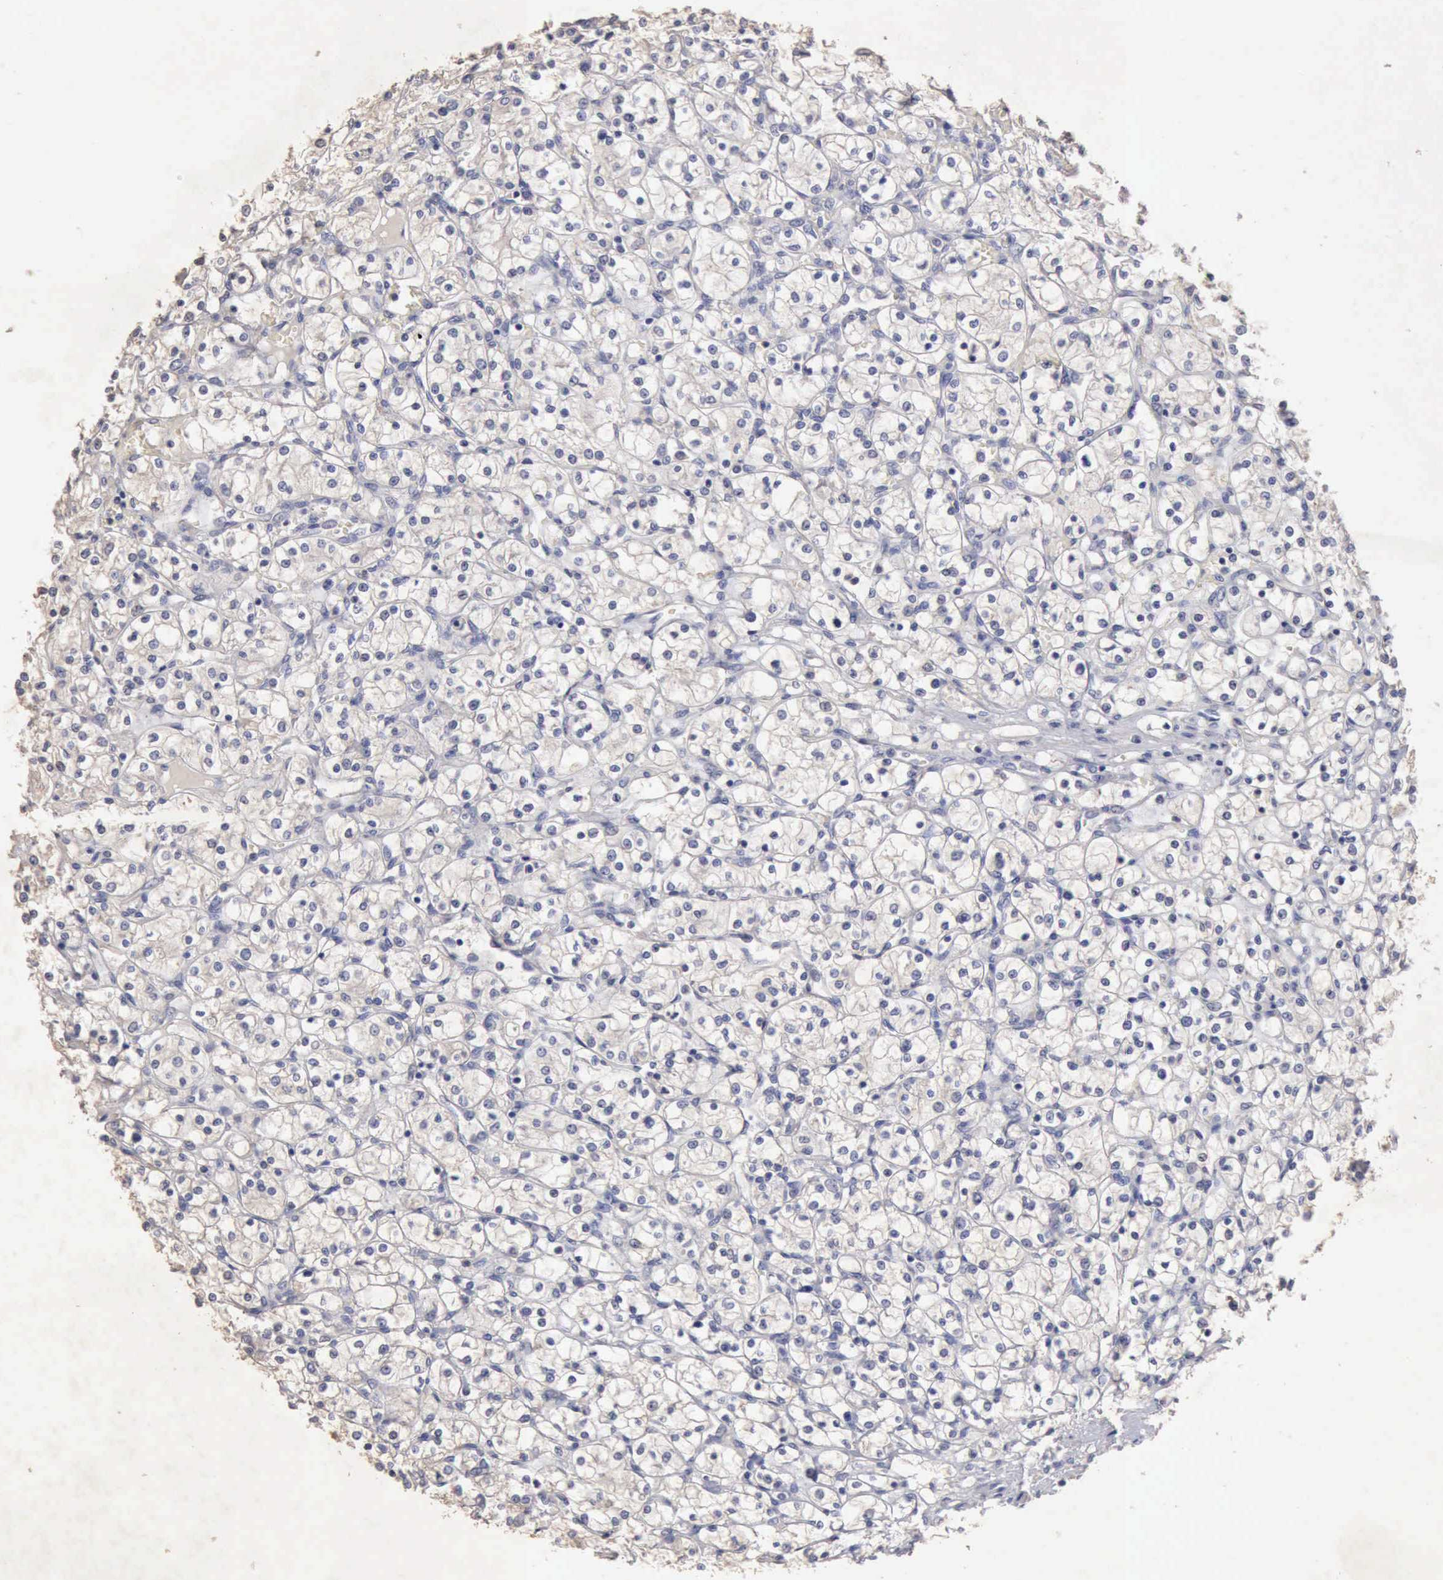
{"staining": {"intensity": "negative", "quantity": "none", "location": "none"}, "tissue": "renal cancer", "cell_type": "Tumor cells", "image_type": "cancer", "snomed": [{"axis": "morphology", "description": "Adenocarcinoma, NOS"}, {"axis": "topography", "description": "Kidney"}], "caption": "Renal cancer (adenocarcinoma) stained for a protein using immunohistochemistry reveals no positivity tumor cells.", "gene": "KRT6B", "patient": {"sex": "male", "age": 61}}